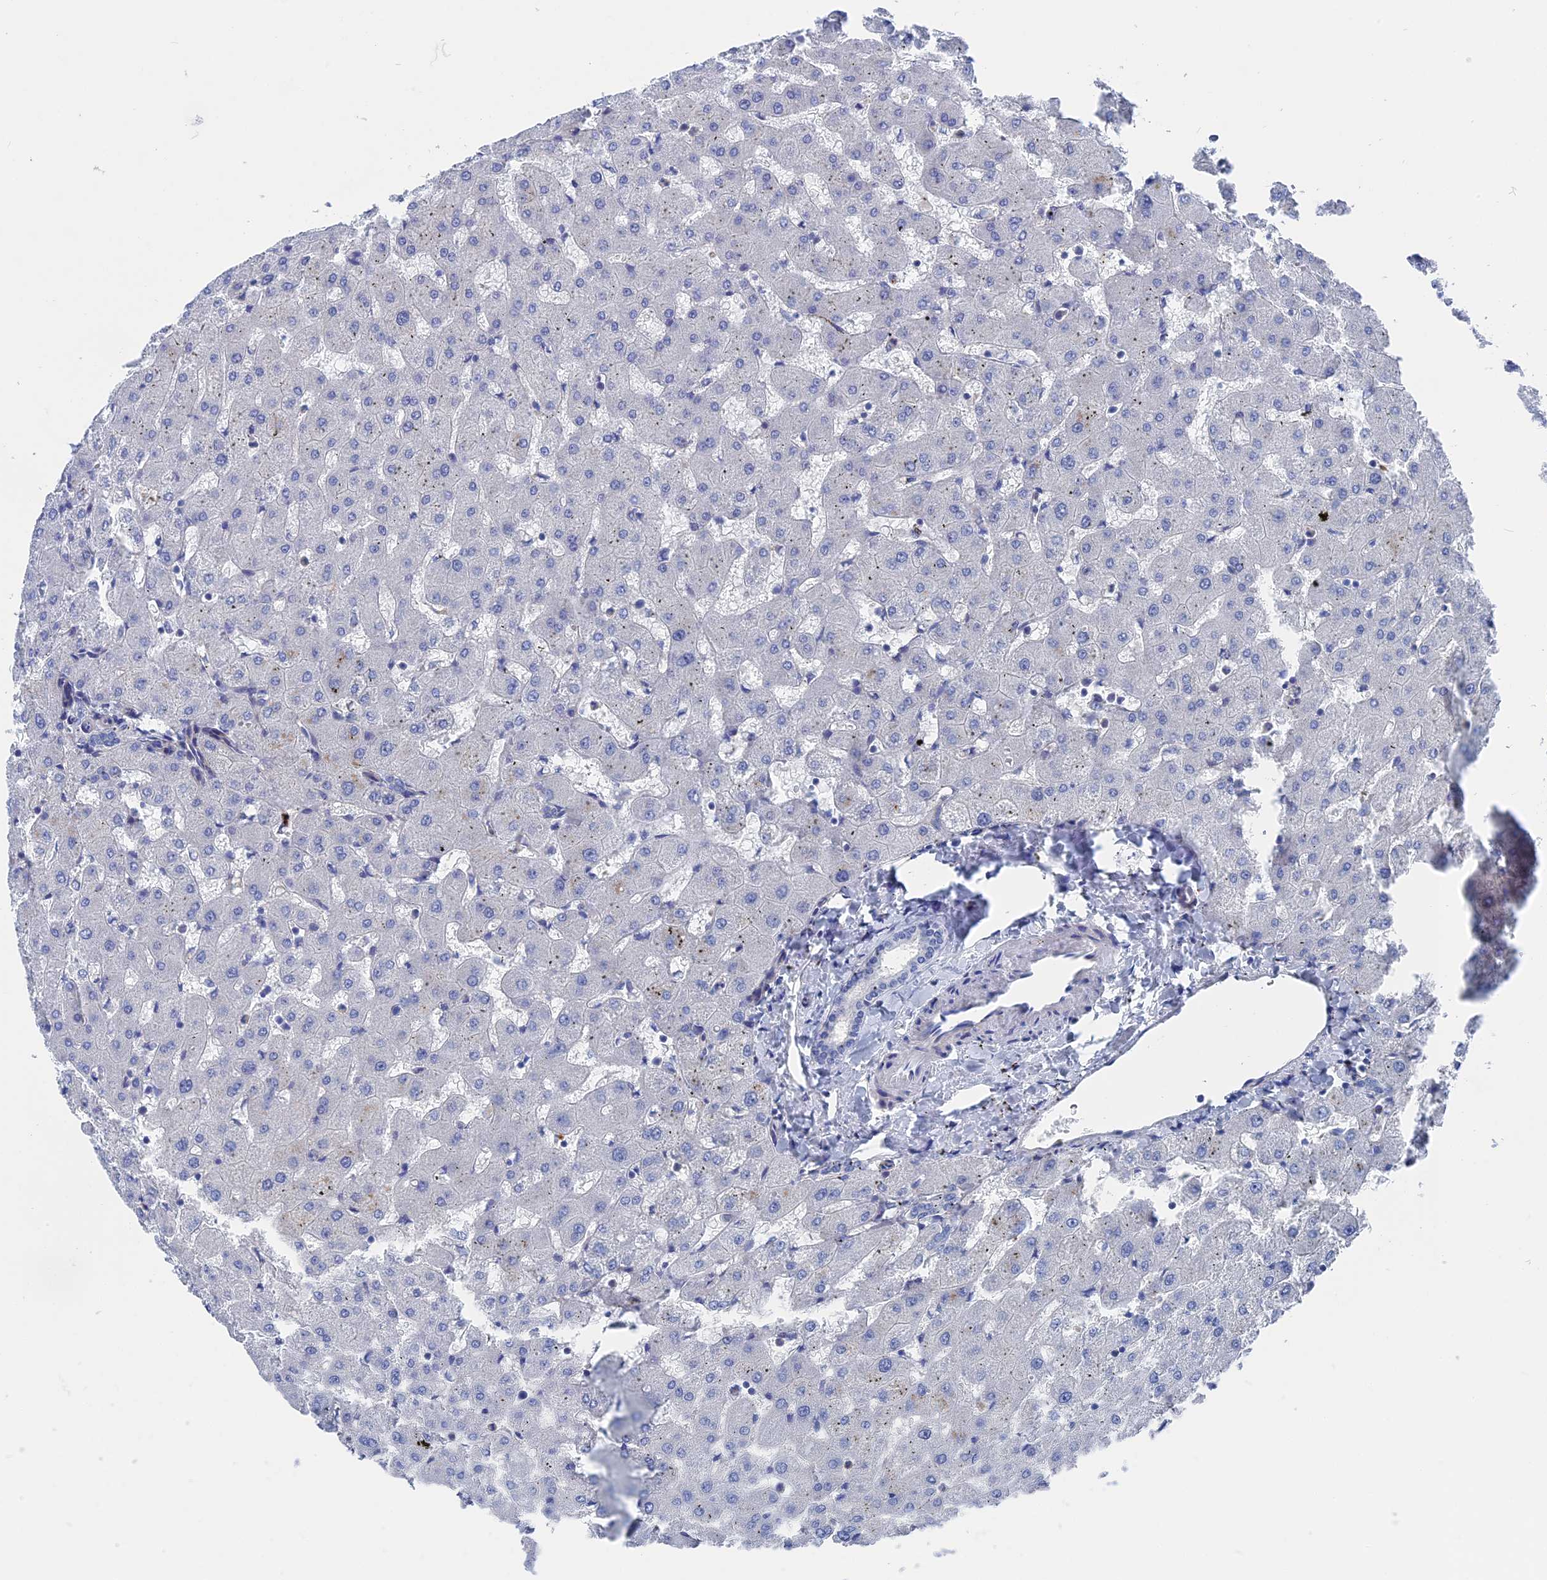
{"staining": {"intensity": "negative", "quantity": "none", "location": "none"}, "tissue": "liver", "cell_type": "Cholangiocytes", "image_type": "normal", "snomed": [{"axis": "morphology", "description": "Normal tissue, NOS"}, {"axis": "topography", "description": "Liver"}], "caption": "Cholangiocytes show no significant protein positivity in normal liver. (DAB immunohistochemistry (IHC) with hematoxylin counter stain).", "gene": "MARCHF3", "patient": {"sex": "female", "age": 63}}